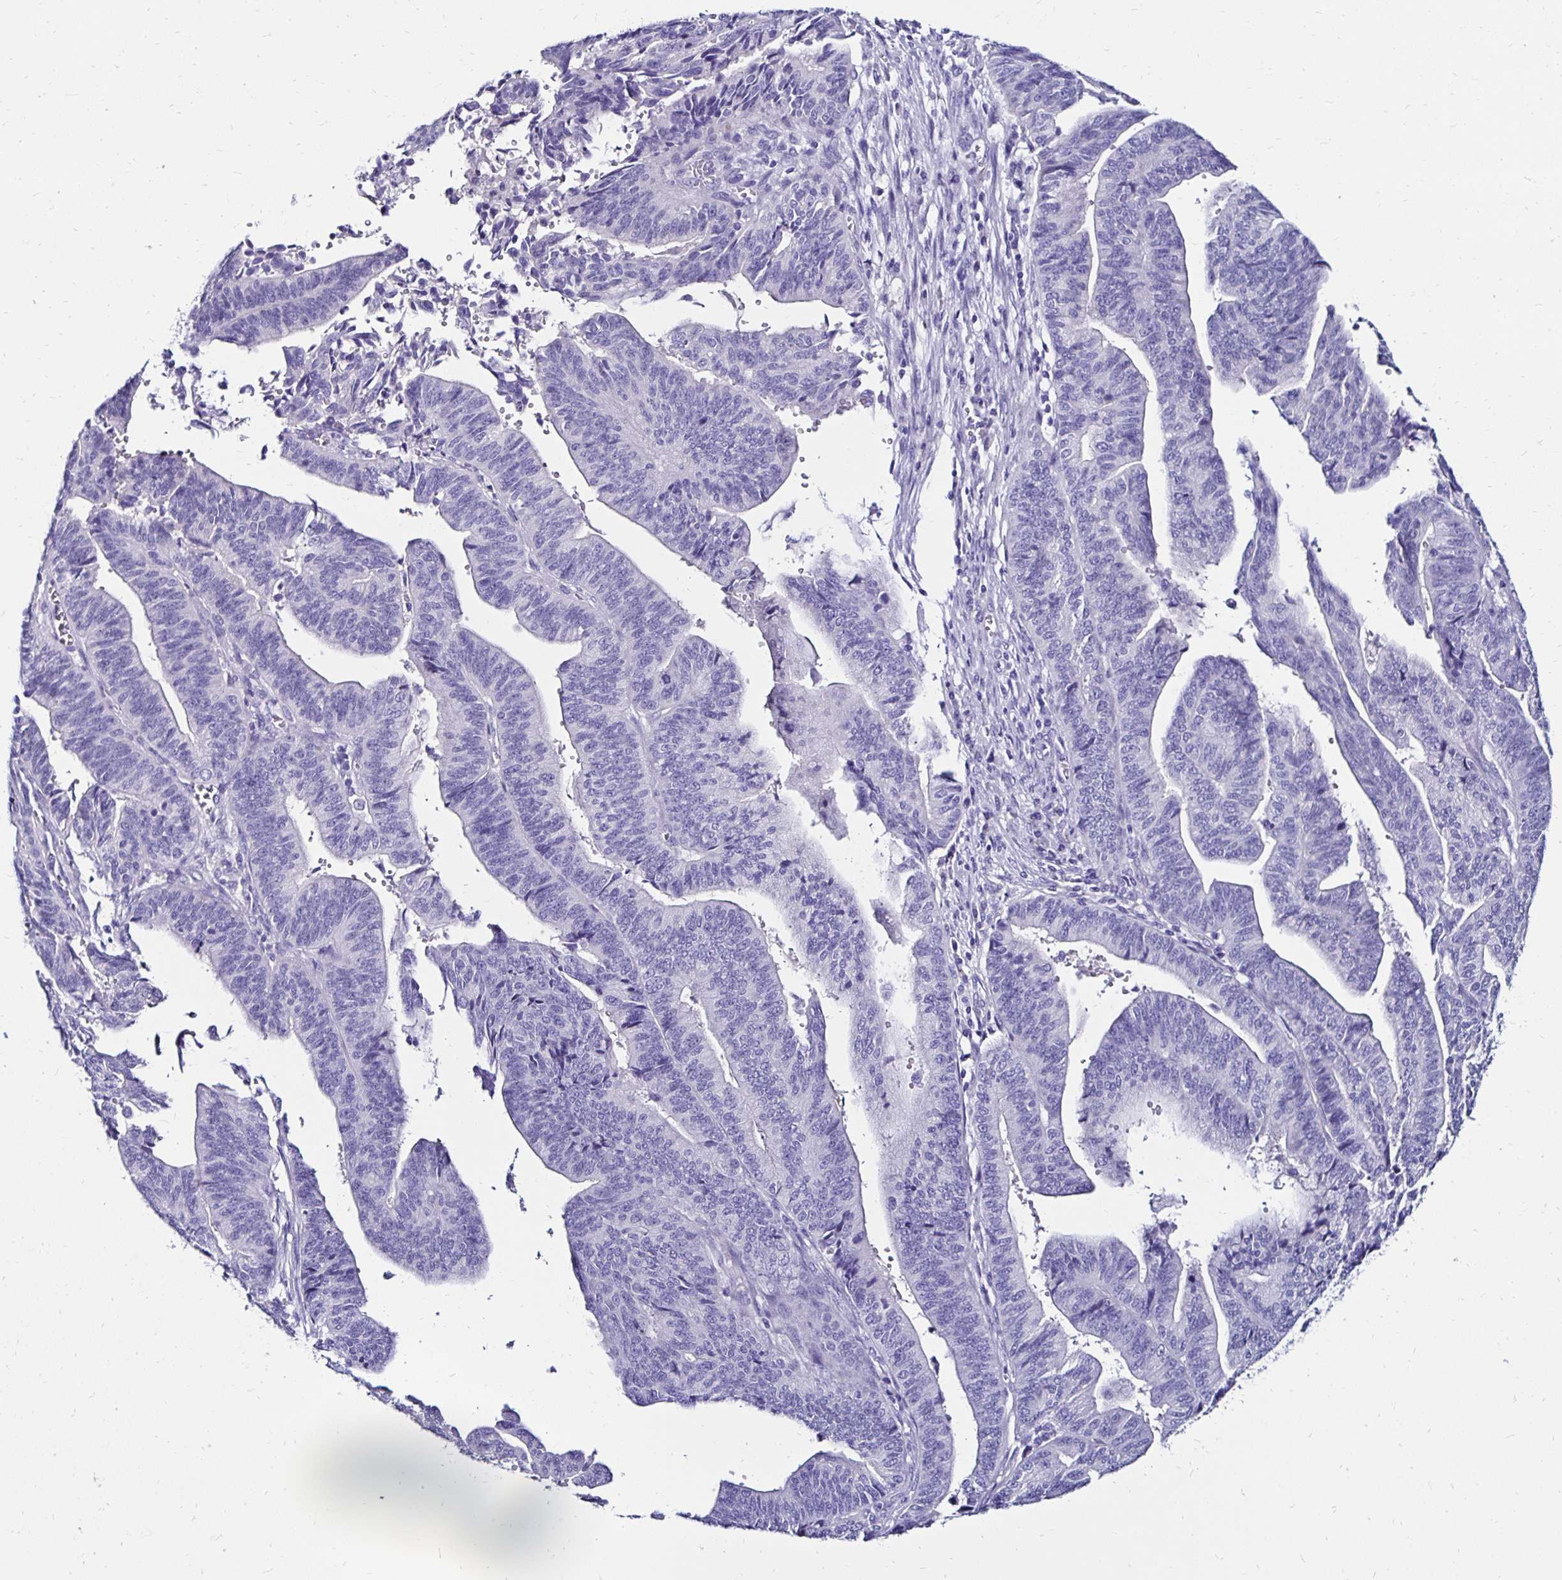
{"staining": {"intensity": "negative", "quantity": "none", "location": "none"}, "tissue": "endometrial cancer", "cell_type": "Tumor cells", "image_type": "cancer", "snomed": [{"axis": "morphology", "description": "Adenocarcinoma, NOS"}, {"axis": "topography", "description": "Endometrium"}], "caption": "An immunohistochemistry image of endometrial cancer (adenocarcinoma) is shown. There is no staining in tumor cells of endometrial cancer (adenocarcinoma).", "gene": "KCNT1", "patient": {"sex": "female", "age": 65}}